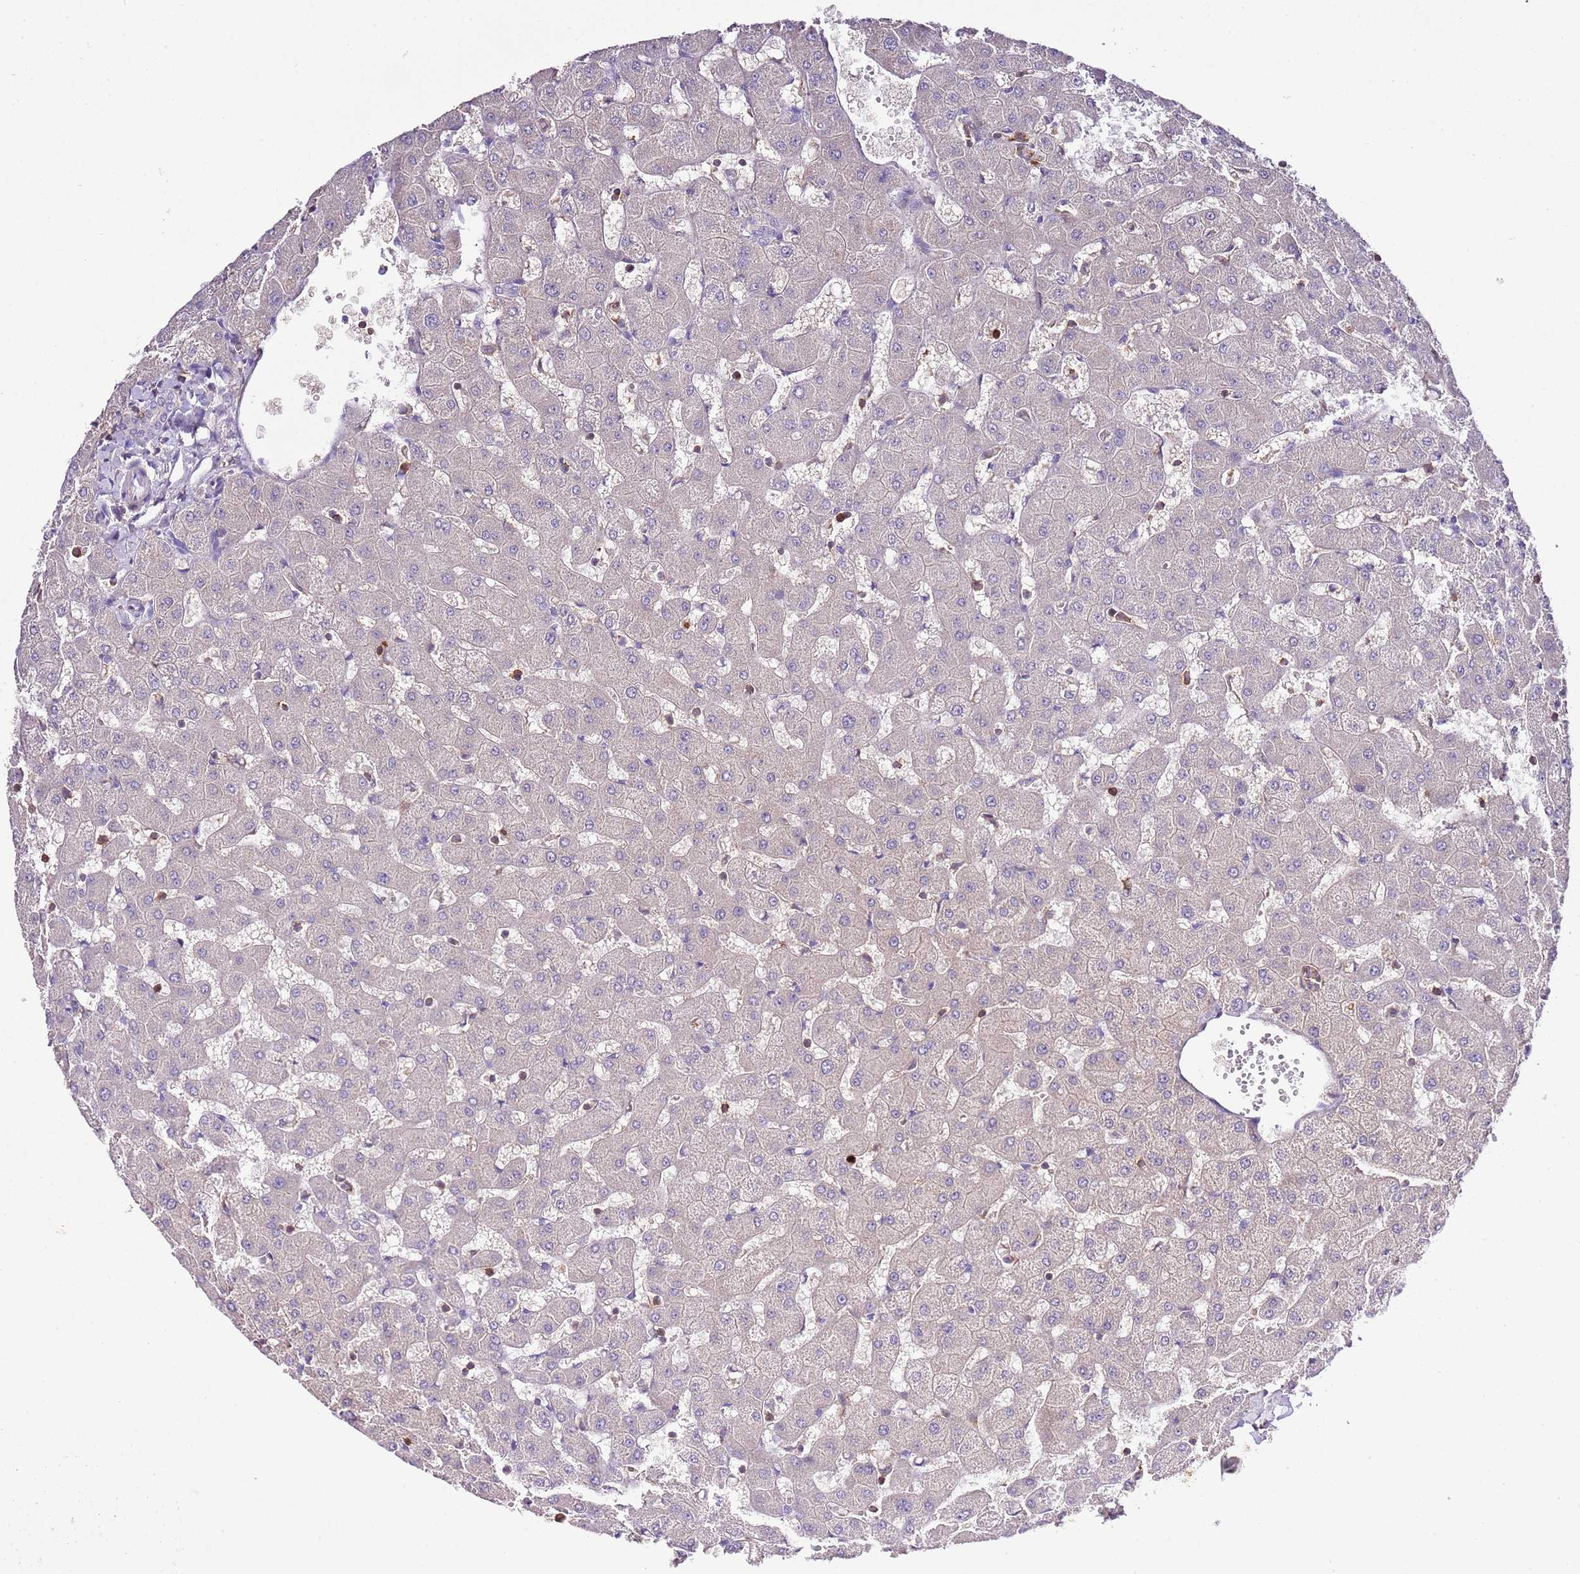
{"staining": {"intensity": "negative", "quantity": "none", "location": "none"}, "tissue": "liver", "cell_type": "Cholangiocytes", "image_type": "normal", "snomed": [{"axis": "morphology", "description": "Normal tissue, NOS"}, {"axis": "topography", "description": "Liver"}], "caption": "Micrograph shows no significant protein positivity in cholangiocytes of benign liver. (Brightfield microscopy of DAB IHC at high magnification).", "gene": "EFHD1", "patient": {"sex": "female", "age": 63}}